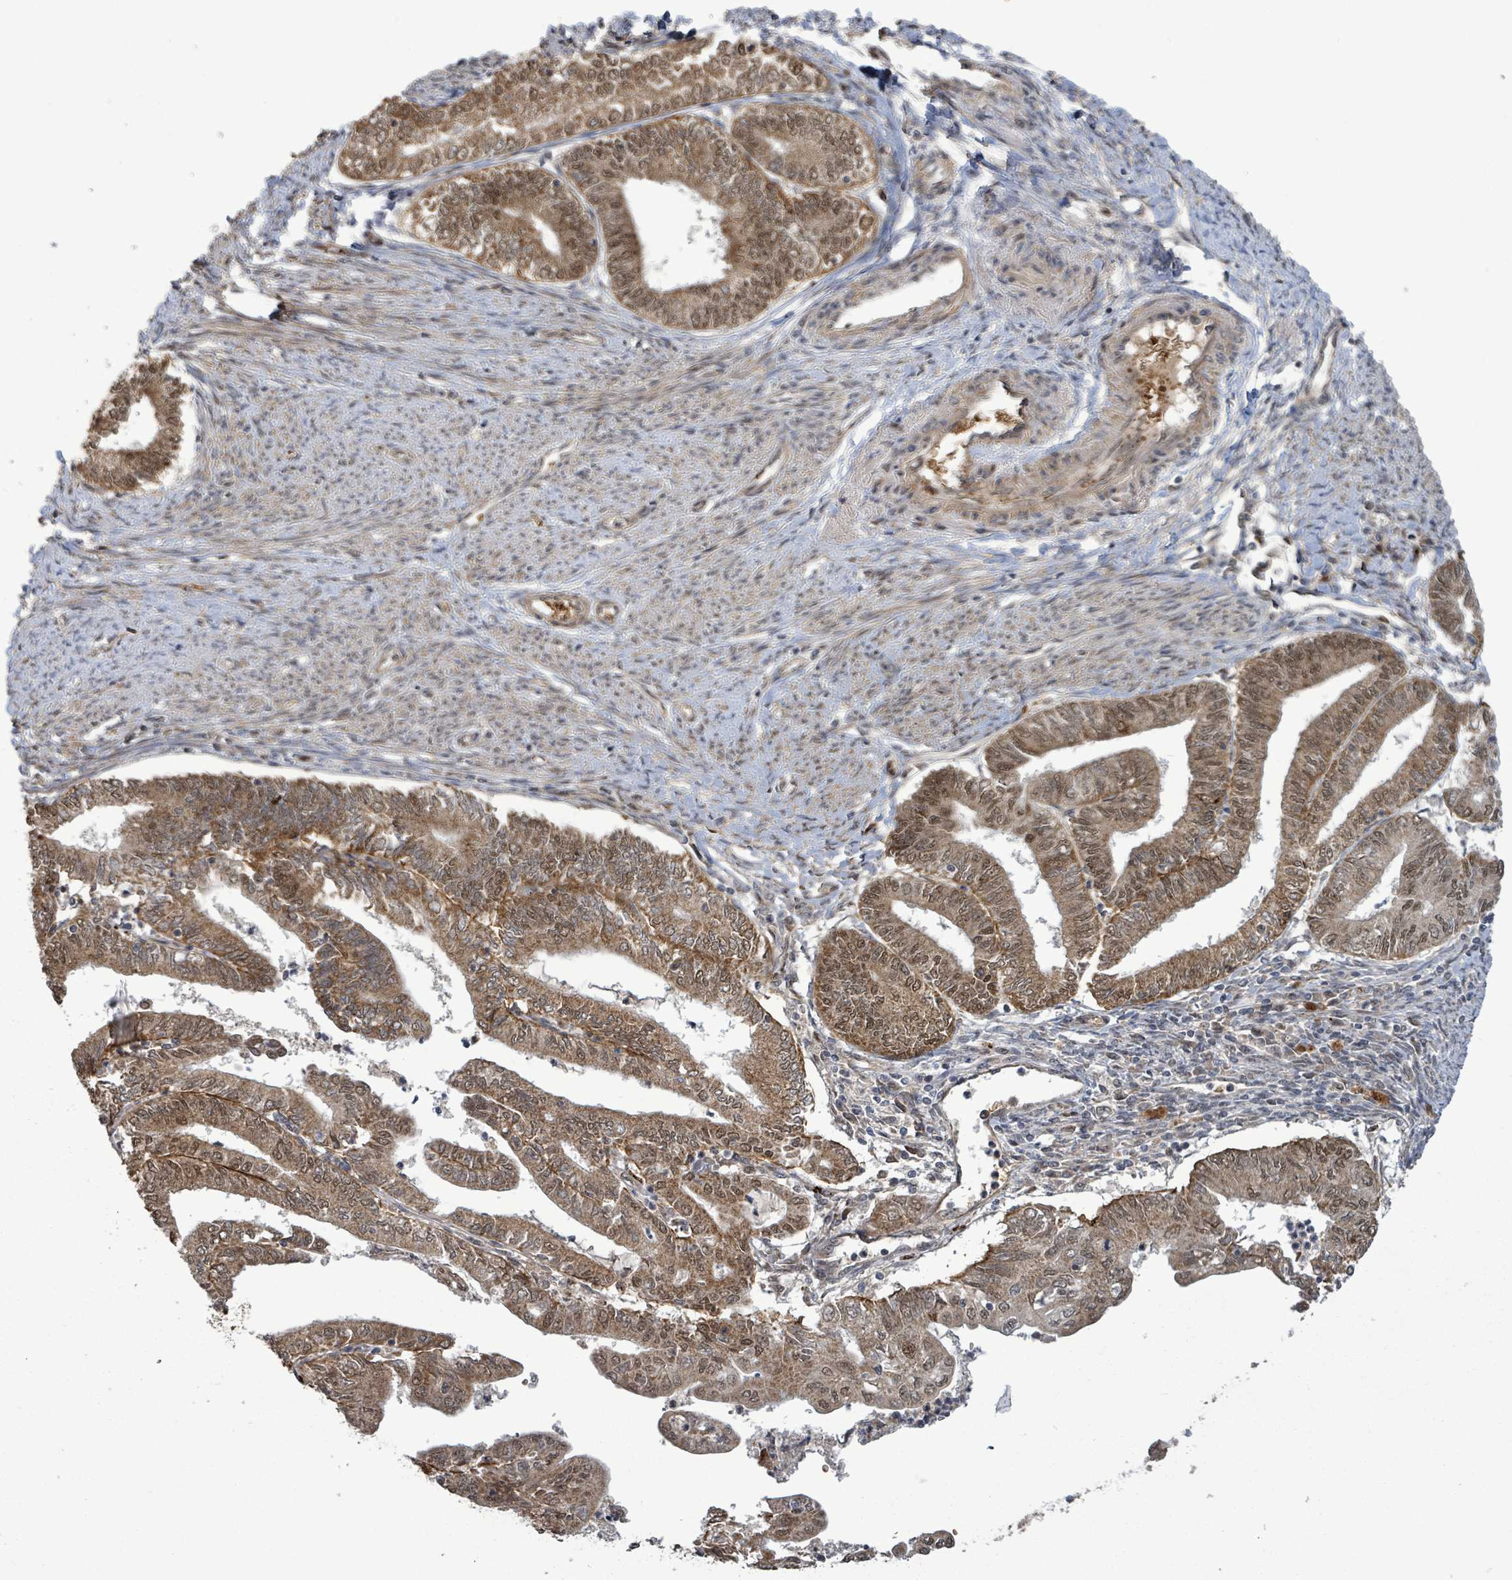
{"staining": {"intensity": "moderate", "quantity": ">75%", "location": "cytoplasmic/membranous,nuclear"}, "tissue": "endometrial cancer", "cell_type": "Tumor cells", "image_type": "cancer", "snomed": [{"axis": "morphology", "description": "Adenocarcinoma, NOS"}, {"axis": "topography", "description": "Endometrium"}], "caption": "Human endometrial cancer stained with a brown dye displays moderate cytoplasmic/membranous and nuclear positive expression in about >75% of tumor cells.", "gene": "PATZ1", "patient": {"sex": "female", "age": 66}}